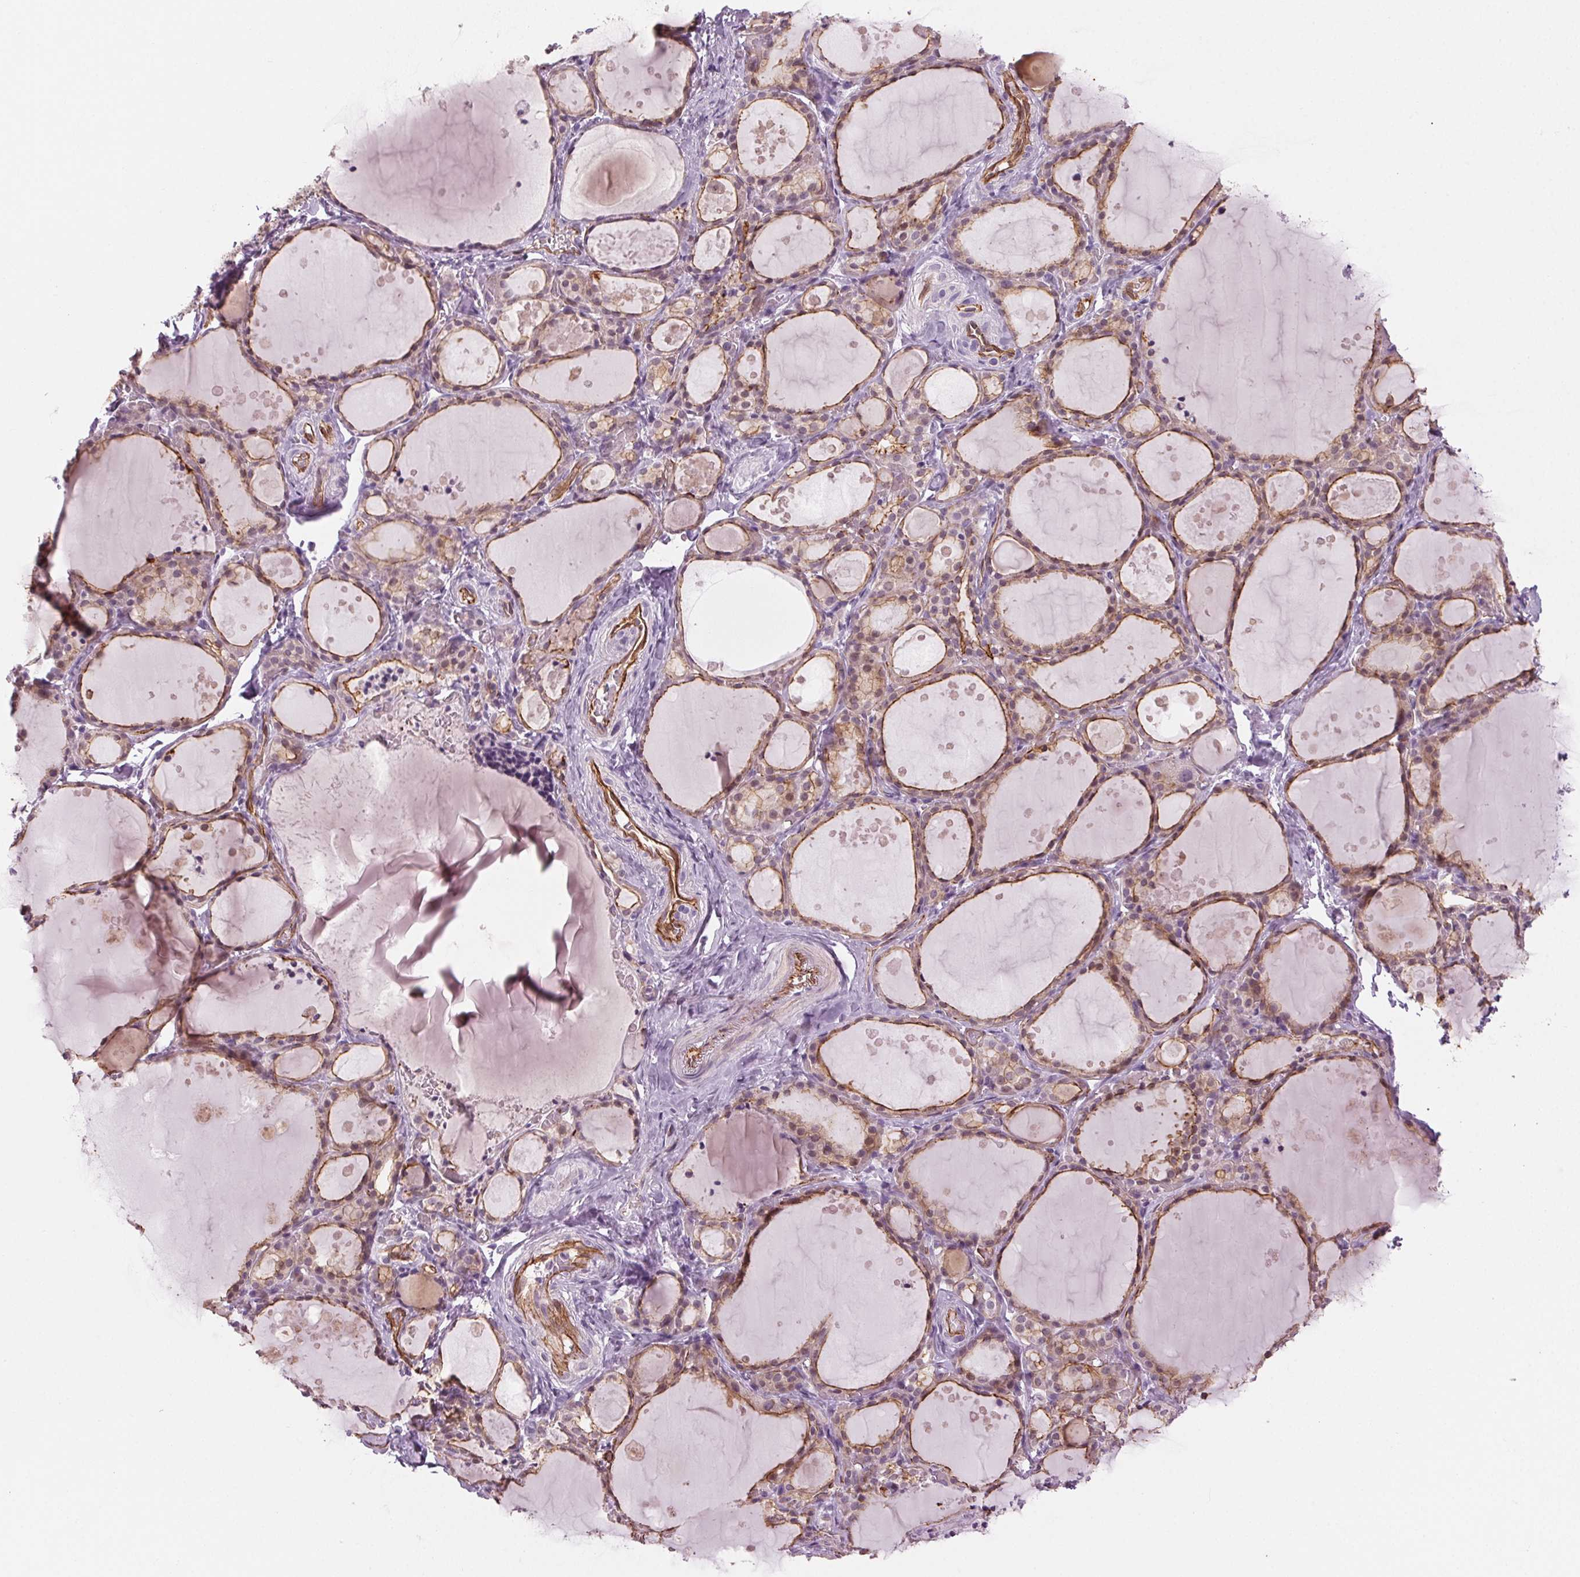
{"staining": {"intensity": "moderate", "quantity": ">75%", "location": "cytoplasmic/membranous"}, "tissue": "thyroid gland", "cell_type": "Glandular cells", "image_type": "normal", "snomed": [{"axis": "morphology", "description": "Normal tissue, NOS"}, {"axis": "topography", "description": "Thyroid gland"}], "caption": "Moderate cytoplasmic/membranous positivity is seen in approximately >75% of glandular cells in unremarkable thyroid gland. The staining was performed using DAB to visualize the protein expression in brown, while the nuclei were stained in blue with hematoxylin (Magnification: 20x).", "gene": "AIF1L", "patient": {"sex": "male", "age": 68}}